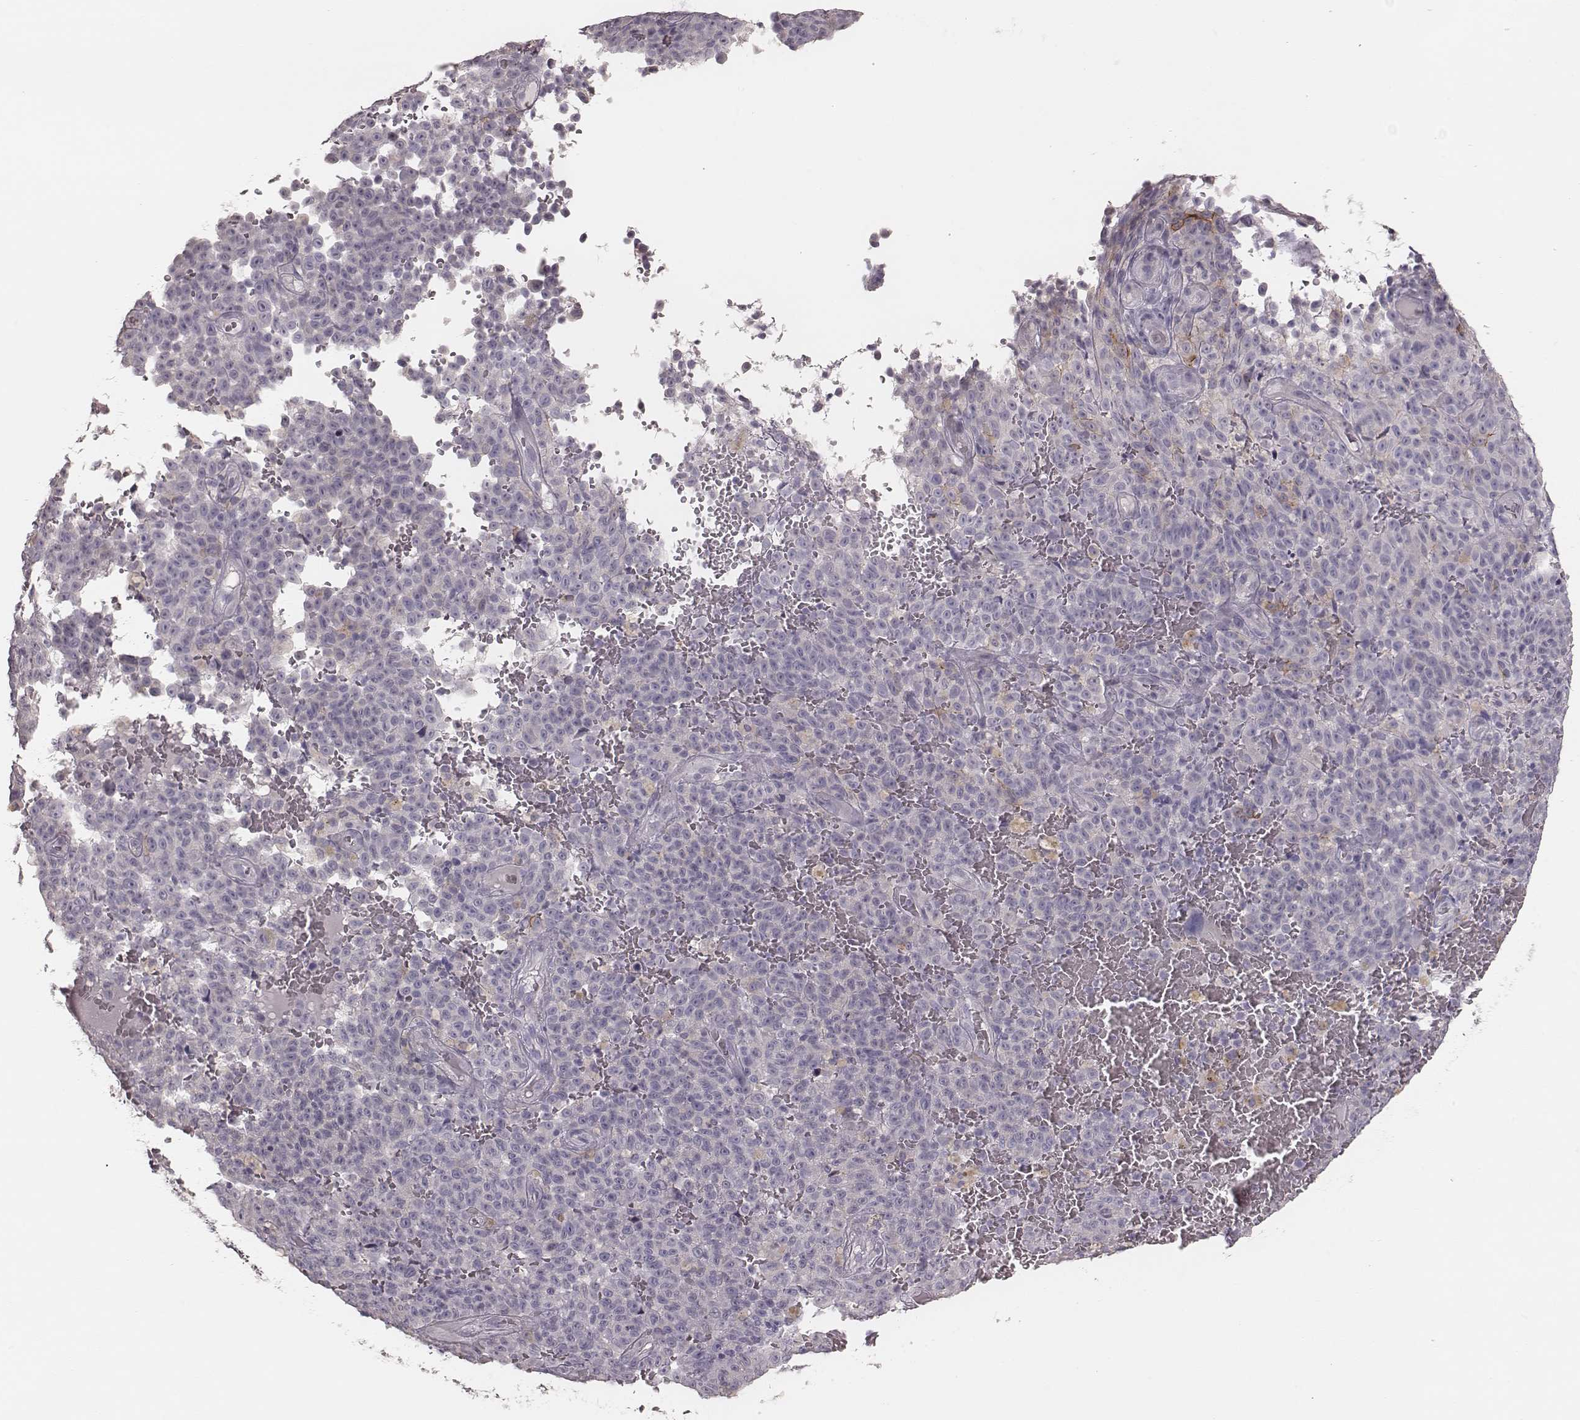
{"staining": {"intensity": "negative", "quantity": "none", "location": "none"}, "tissue": "melanoma", "cell_type": "Tumor cells", "image_type": "cancer", "snomed": [{"axis": "morphology", "description": "Malignant melanoma, NOS"}, {"axis": "topography", "description": "Skin"}], "caption": "The photomicrograph displays no significant positivity in tumor cells of melanoma. The staining was performed using DAB (3,3'-diaminobenzidine) to visualize the protein expression in brown, while the nuclei were stained in blue with hematoxylin (Magnification: 20x).", "gene": "ZP4", "patient": {"sex": "female", "age": 82}}